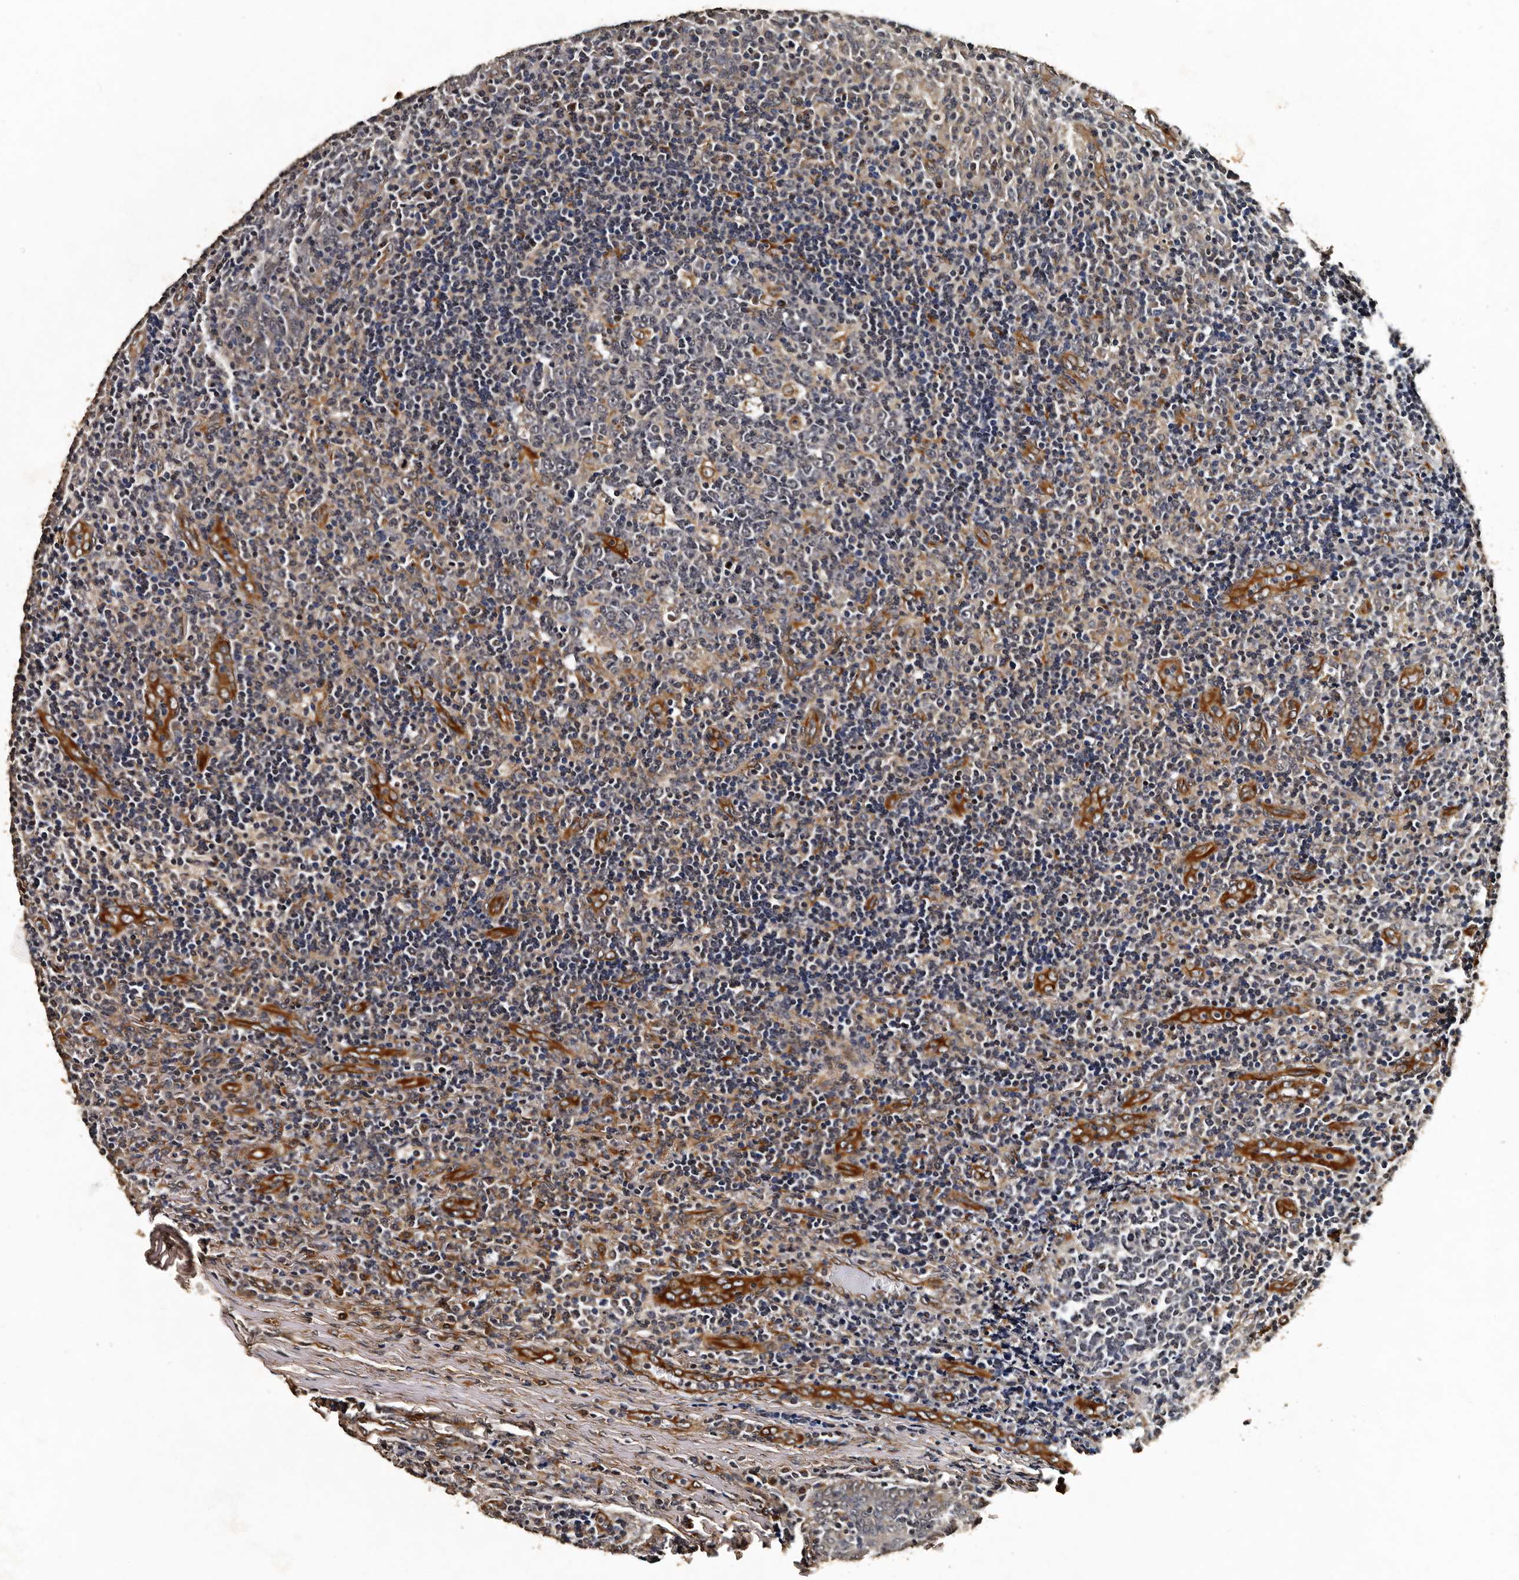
{"staining": {"intensity": "negative", "quantity": "none", "location": "none"}, "tissue": "tonsil", "cell_type": "Germinal center cells", "image_type": "normal", "snomed": [{"axis": "morphology", "description": "Normal tissue, NOS"}, {"axis": "topography", "description": "Tonsil"}], "caption": "Germinal center cells are negative for brown protein staining in benign tonsil. (IHC, brightfield microscopy, high magnification).", "gene": "CPNE3", "patient": {"sex": "female", "age": 19}}